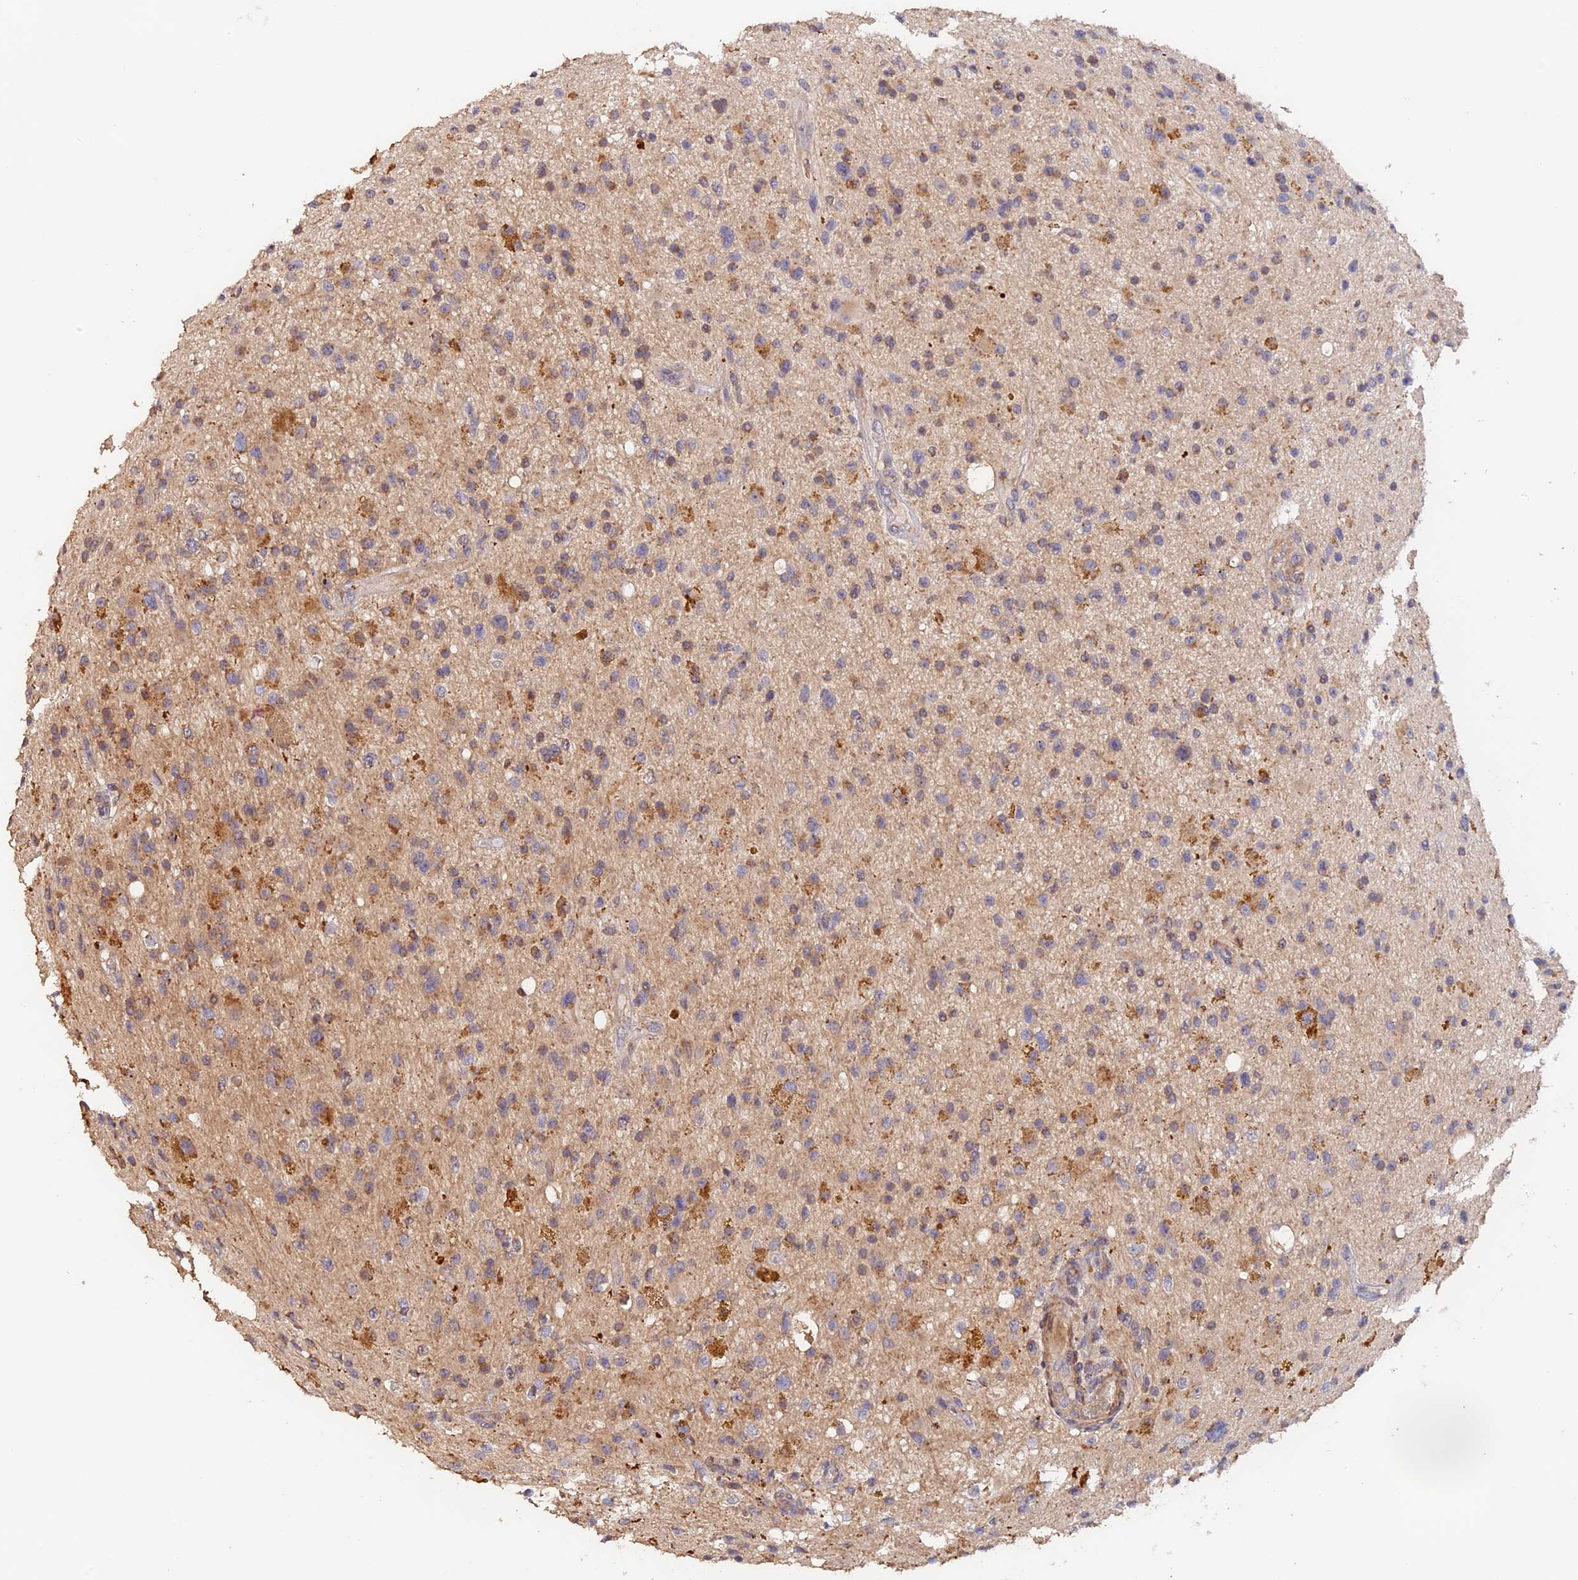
{"staining": {"intensity": "weak", "quantity": "<25%", "location": "cytoplasmic/membranous"}, "tissue": "glioma", "cell_type": "Tumor cells", "image_type": "cancer", "snomed": [{"axis": "morphology", "description": "Glioma, malignant, High grade"}, {"axis": "topography", "description": "Brain"}], "caption": "An immunohistochemistry (IHC) image of malignant glioma (high-grade) is shown. There is no staining in tumor cells of malignant glioma (high-grade).", "gene": "TANGO6", "patient": {"sex": "male", "age": 33}}